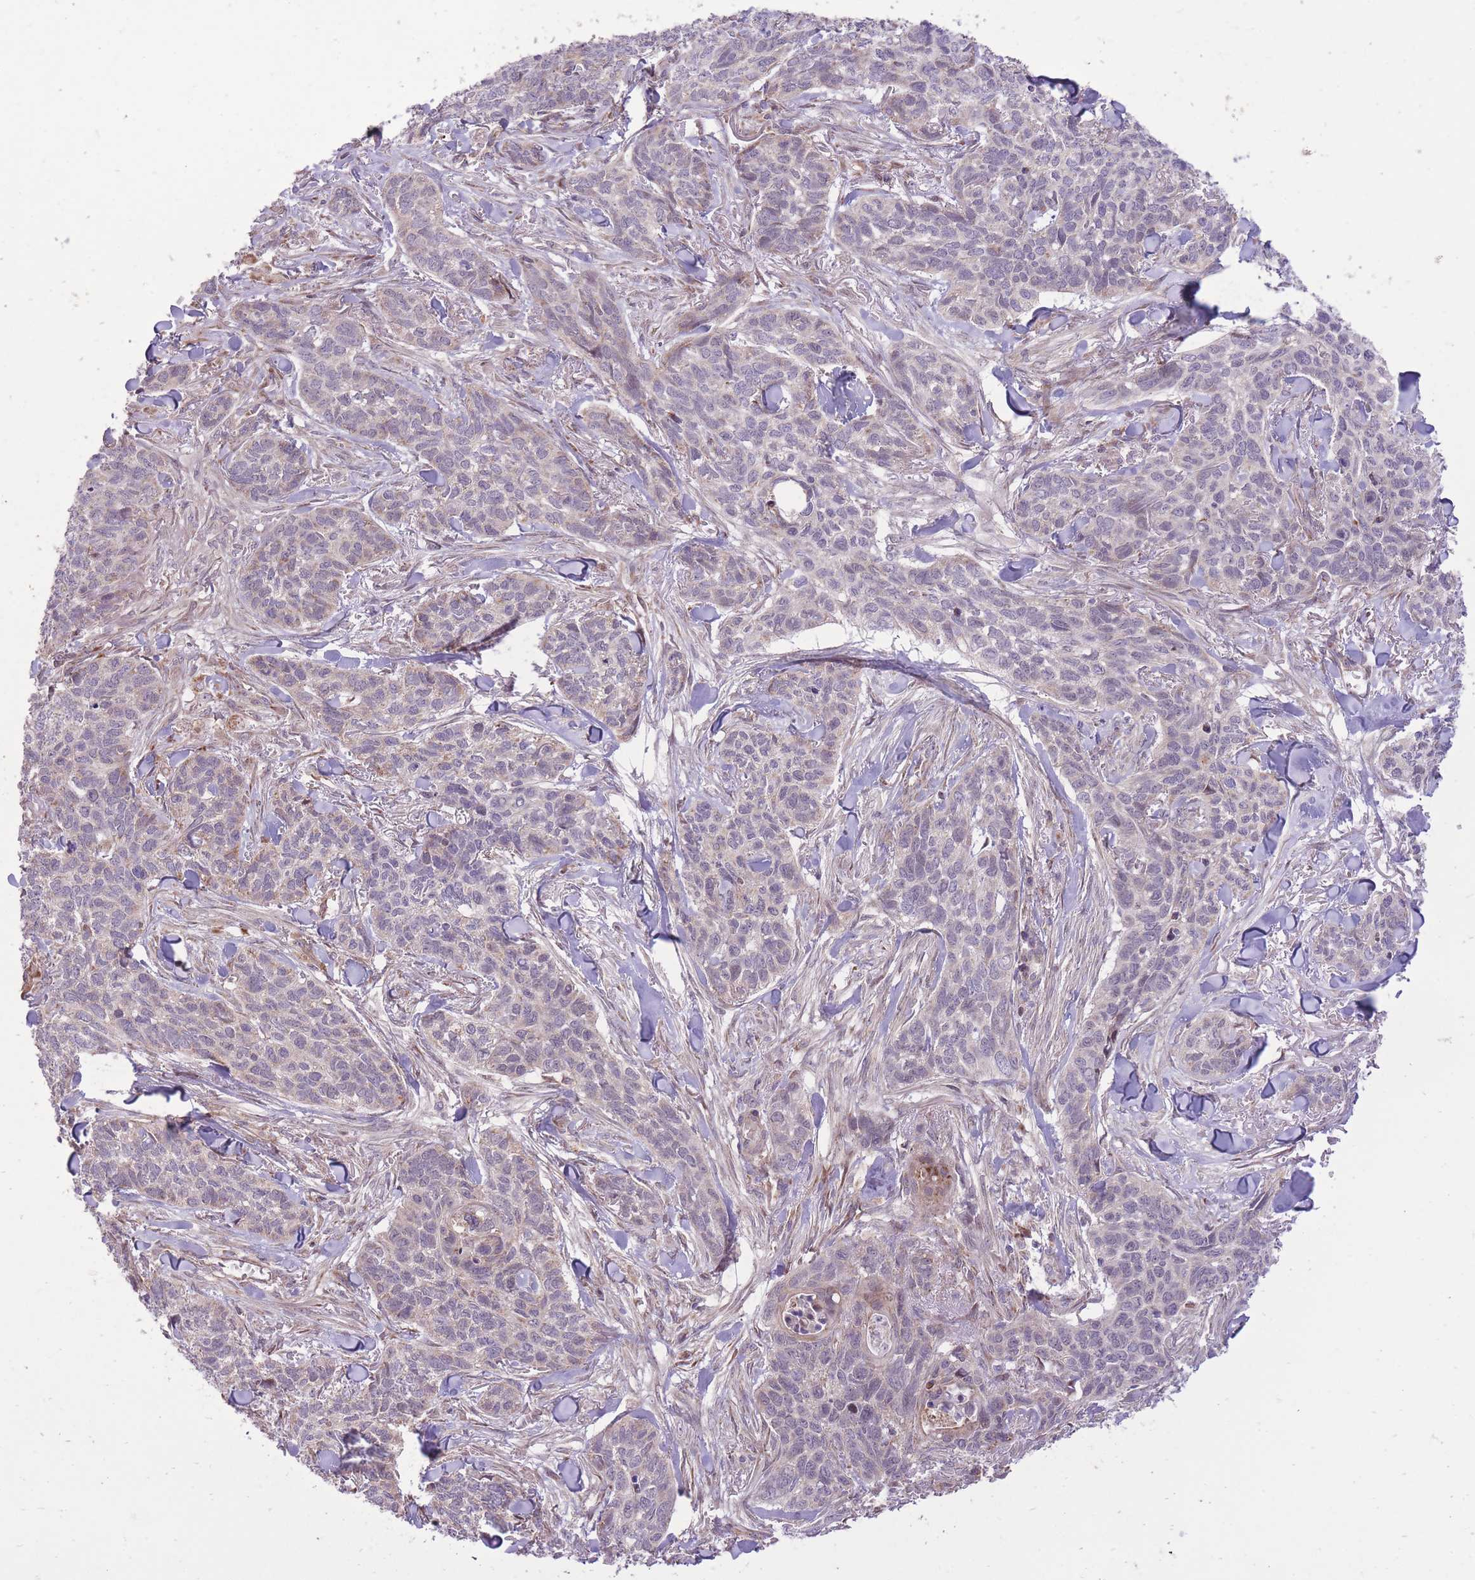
{"staining": {"intensity": "negative", "quantity": "none", "location": "none"}, "tissue": "skin cancer", "cell_type": "Tumor cells", "image_type": "cancer", "snomed": [{"axis": "morphology", "description": "Basal cell carcinoma"}, {"axis": "topography", "description": "Skin"}], "caption": "Tumor cells show no significant positivity in skin basal cell carcinoma.", "gene": "SLC4A4", "patient": {"sex": "male", "age": 86}}